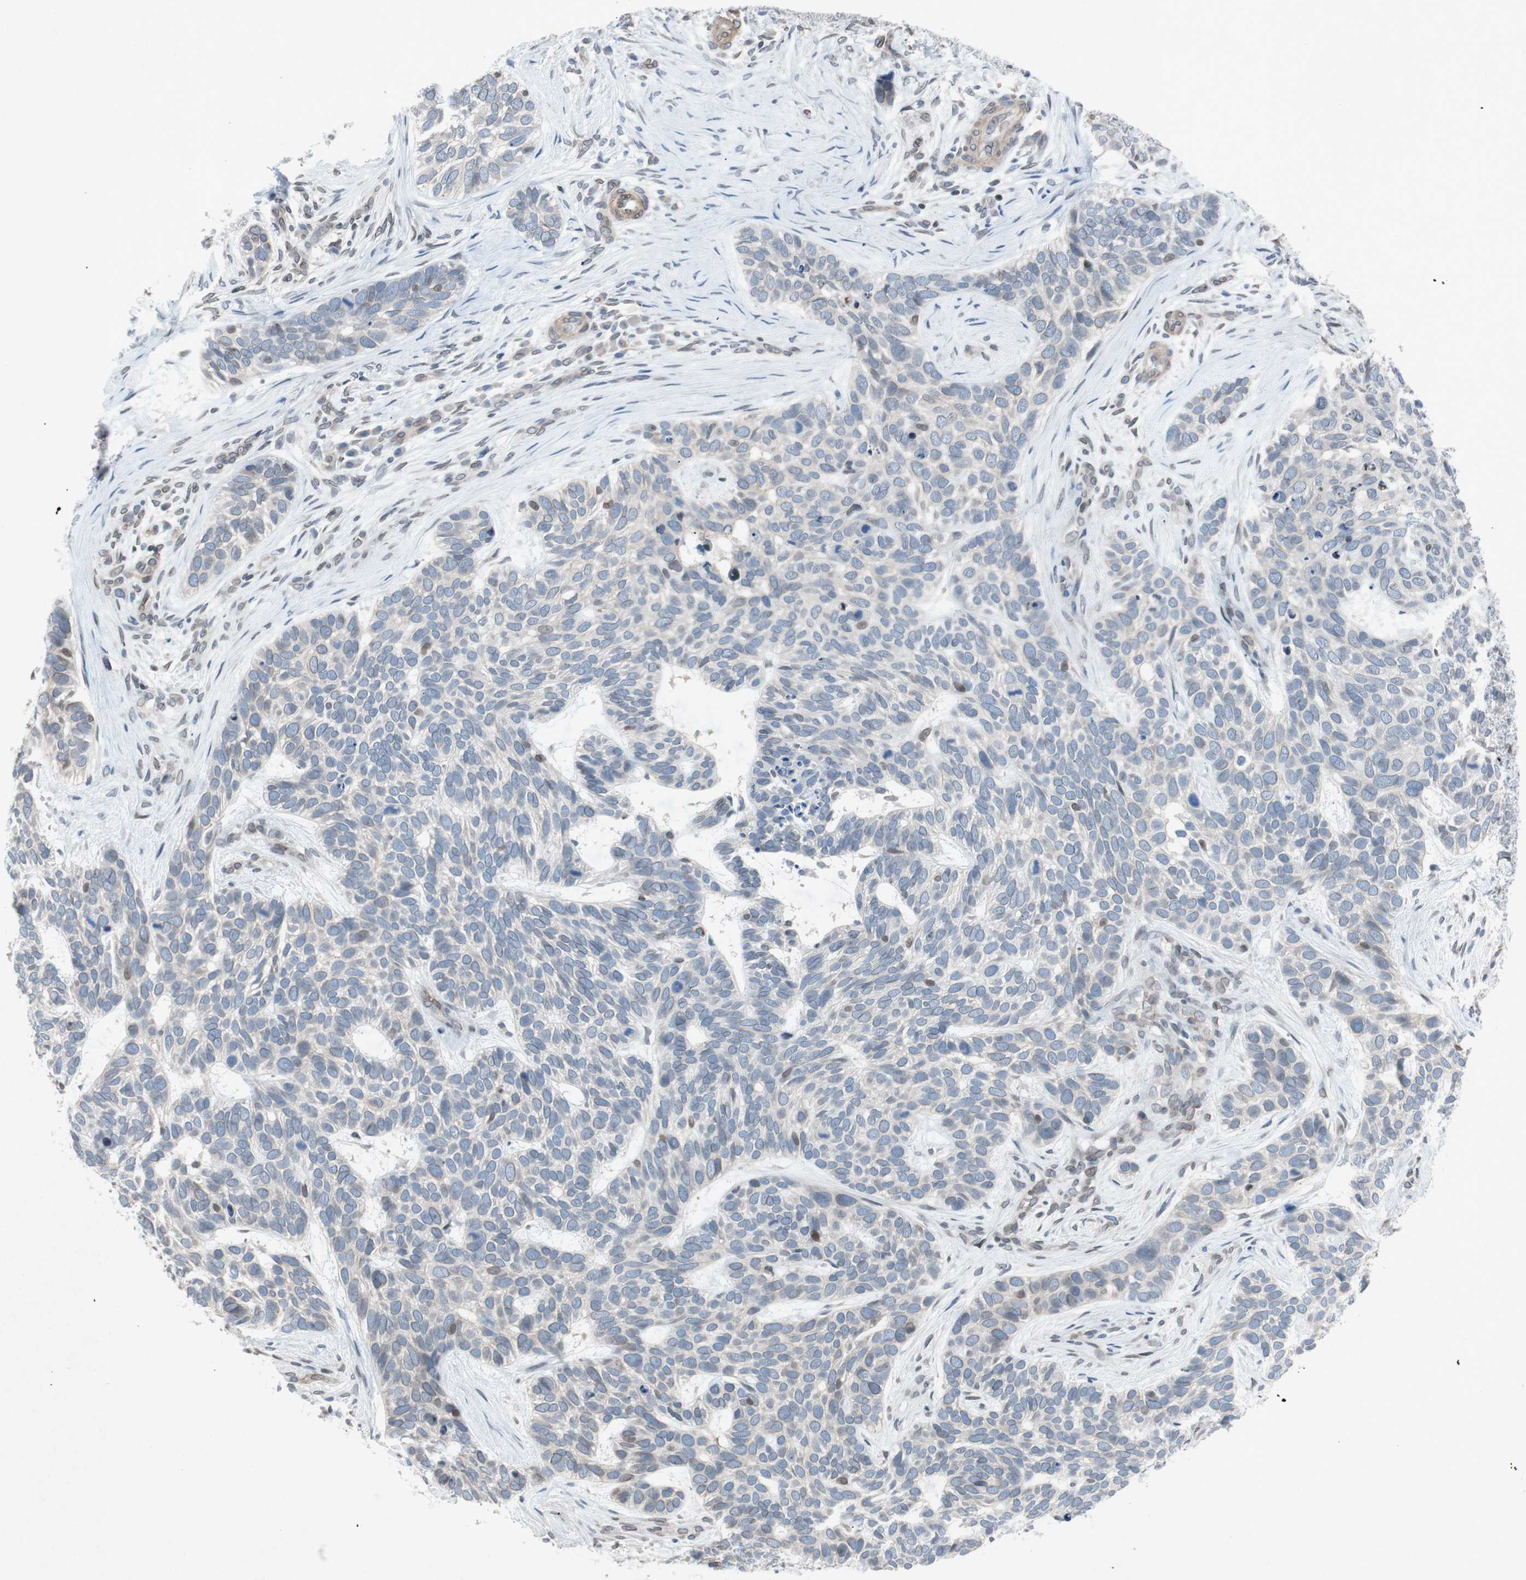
{"staining": {"intensity": "negative", "quantity": "none", "location": "none"}, "tissue": "skin cancer", "cell_type": "Tumor cells", "image_type": "cancer", "snomed": [{"axis": "morphology", "description": "Basal cell carcinoma"}, {"axis": "topography", "description": "Skin"}], "caption": "Immunohistochemistry (IHC) micrograph of human skin cancer stained for a protein (brown), which reveals no staining in tumor cells. Nuclei are stained in blue.", "gene": "ARNT2", "patient": {"sex": "male", "age": 87}}